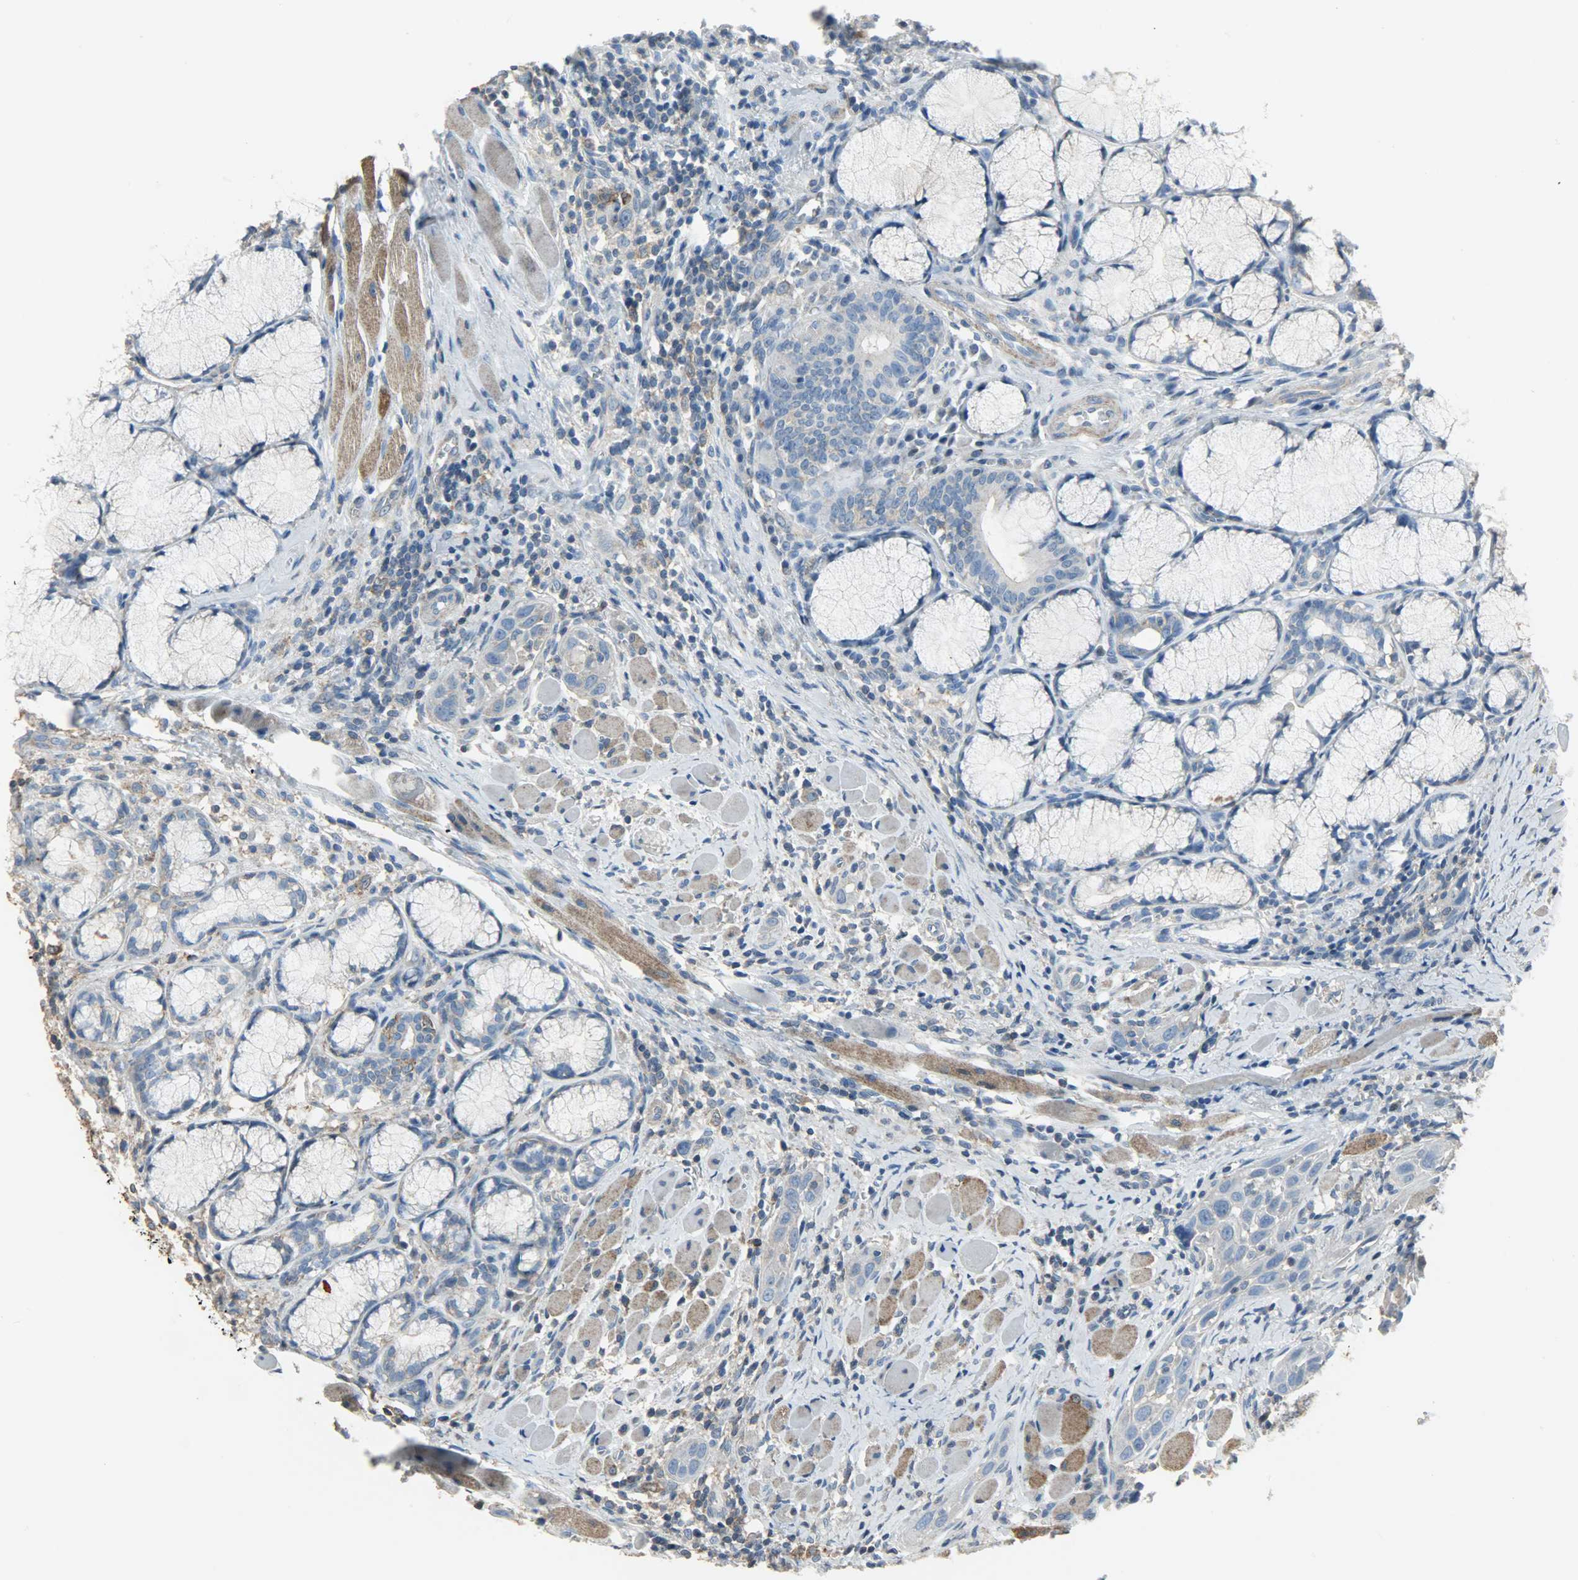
{"staining": {"intensity": "weak", "quantity": ">75%", "location": "cytoplasmic/membranous"}, "tissue": "head and neck cancer", "cell_type": "Tumor cells", "image_type": "cancer", "snomed": [{"axis": "morphology", "description": "Squamous cell carcinoma, NOS"}, {"axis": "topography", "description": "Oral tissue"}, {"axis": "topography", "description": "Head-Neck"}], "caption": "Human head and neck cancer (squamous cell carcinoma) stained with a brown dye exhibits weak cytoplasmic/membranous positive expression in about >75% of tumor cells.", "gene": "DNAJA4", "patient": {"sex": "female", "age": 50}}